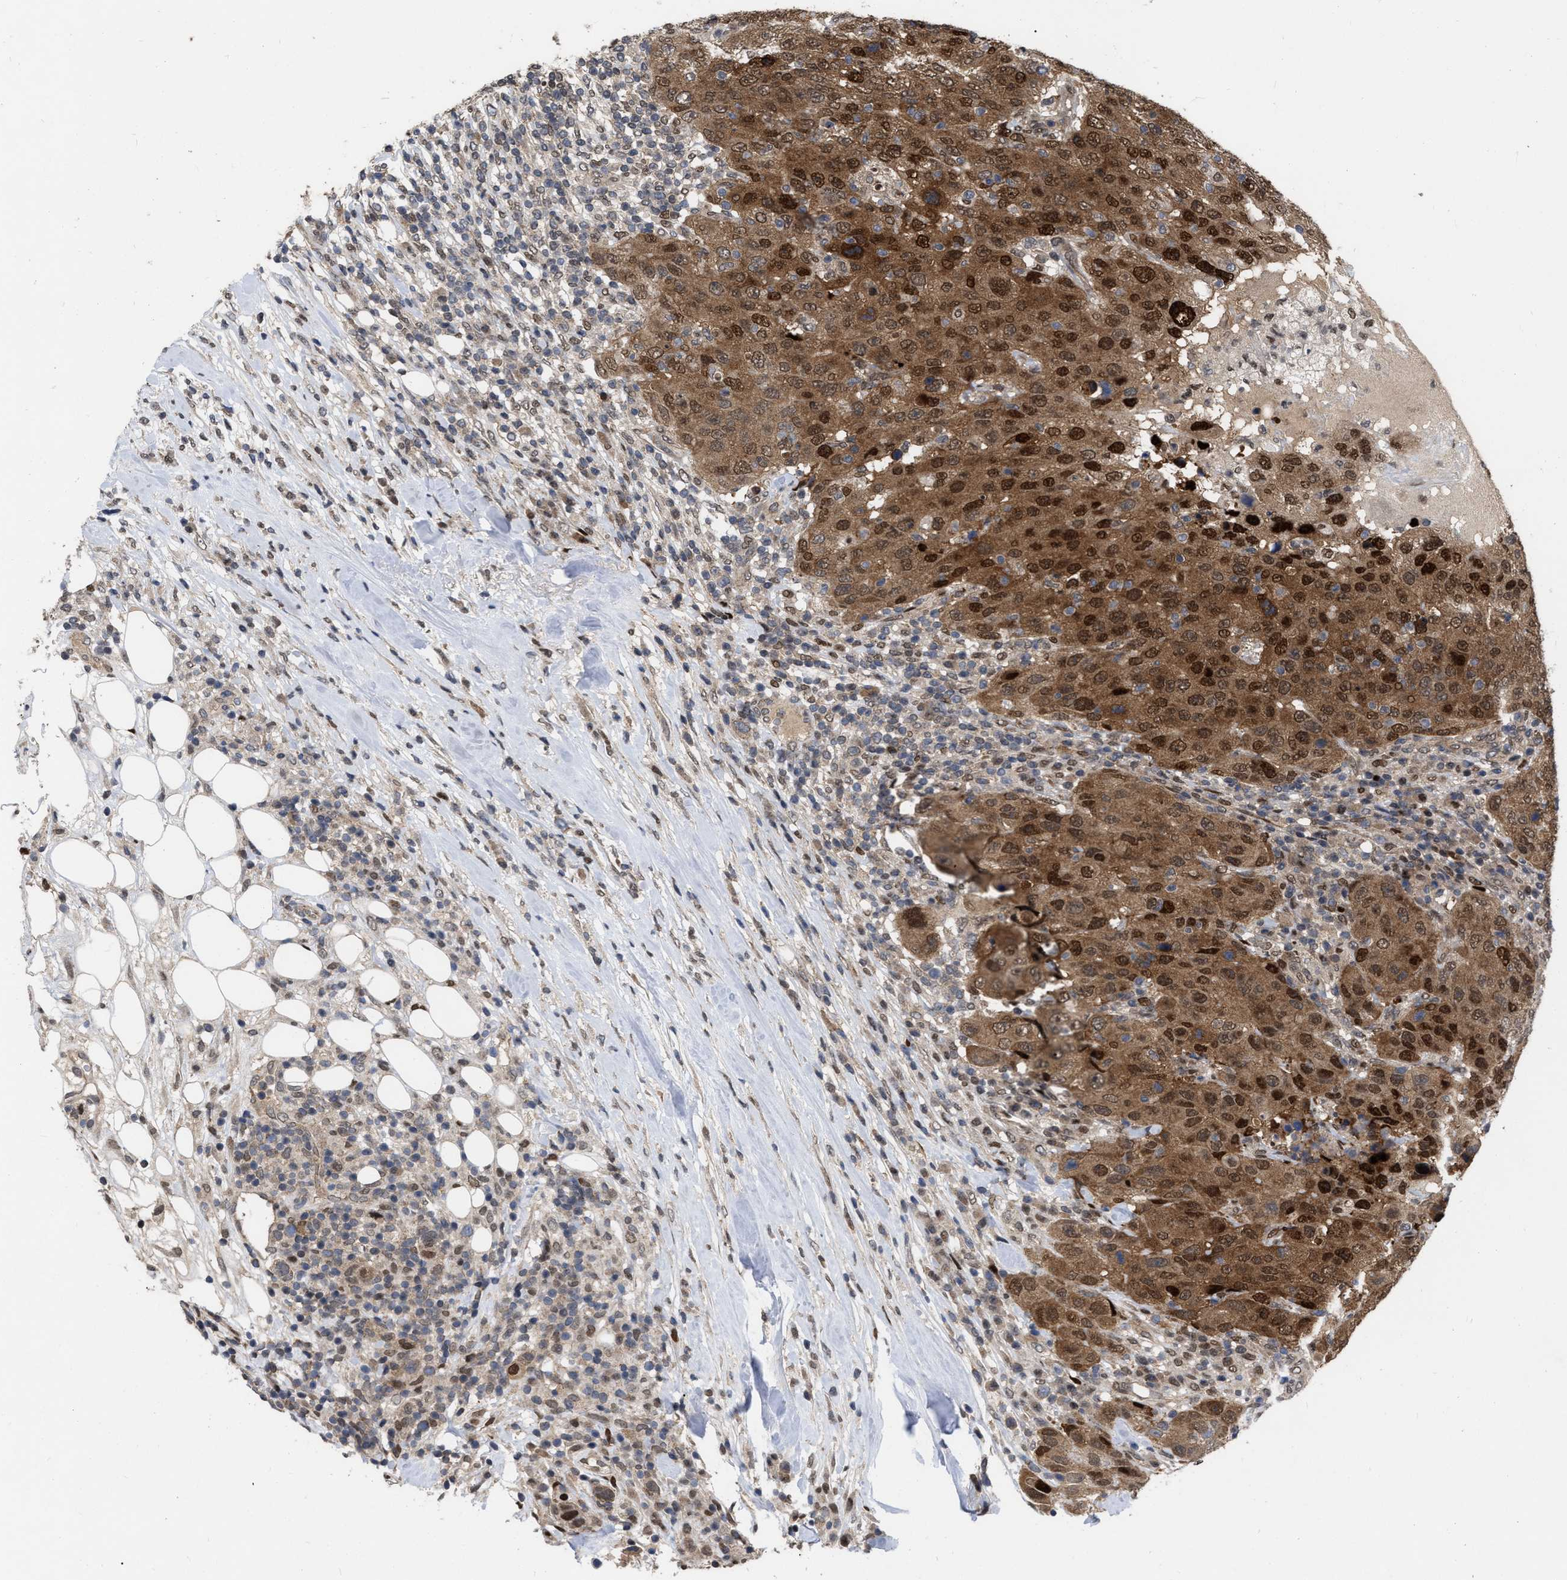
{"staining": {"intensity": "strong", "quantity": ">75%", "location": "cytoplasmic/membranous,nuclear"}, "tissue": "breast cancer", "cell_type": "Tumor cells", "image_type": "cancer", "snomed": [{"axis": "morphology", "description": "Duct carcinoma"}, {"axis": "topography", "description": "Breast"}], "caption": "Protein analysis of invasive ductal carcinoma (breast) tissue demonstrates strong cytoplasmic/membranous and nuclear staining in about >75% of tumor cells.", "gene": "MDM4", "patient": {"sex": "female", "age": 37}}